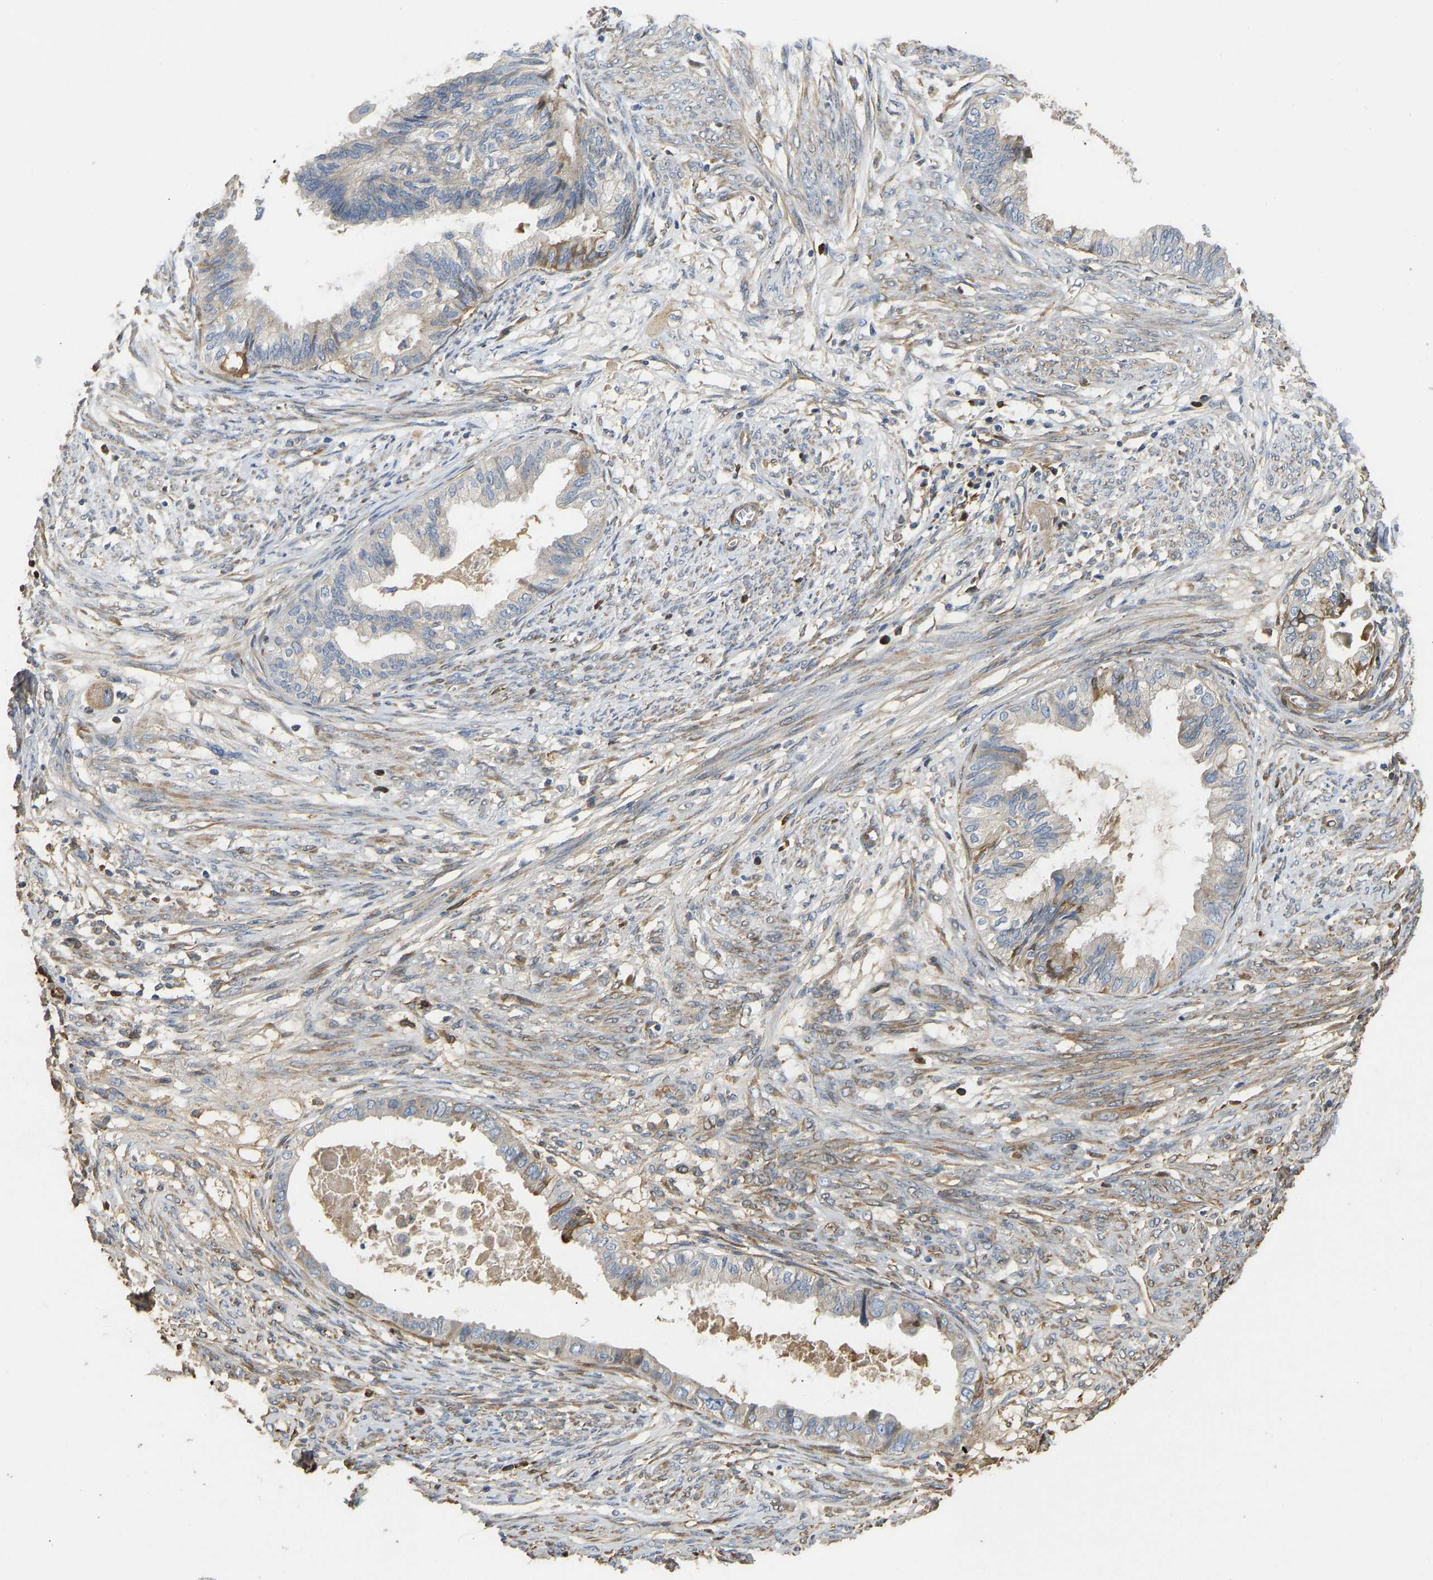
{"staining": {"intensity": "negative", "quantity": "none", "location": "none"}, "tissue": "cervical cancer", "cell_type": "Tumor cells", "image_type": "cancer", "snomed": [{"axis": "morphology", "description": "Normal tissue, NOS"}, {"axis": "morphology", "description": "Adenocarcinoma, NOS"}, {"axis": "topography", "description": "Cervix"}, {"axis": "topography", "description": "Endometrium"}], "caption": "Photomicrograph shows no protein expression in tumor cells of cervical adenocarcinoma tissue. (DAB immunohistochemistry visualized using brightfield microscopy, high magnification).", "gene": "VCPKMT", "patient": {"sex": "female", "age": 86}}